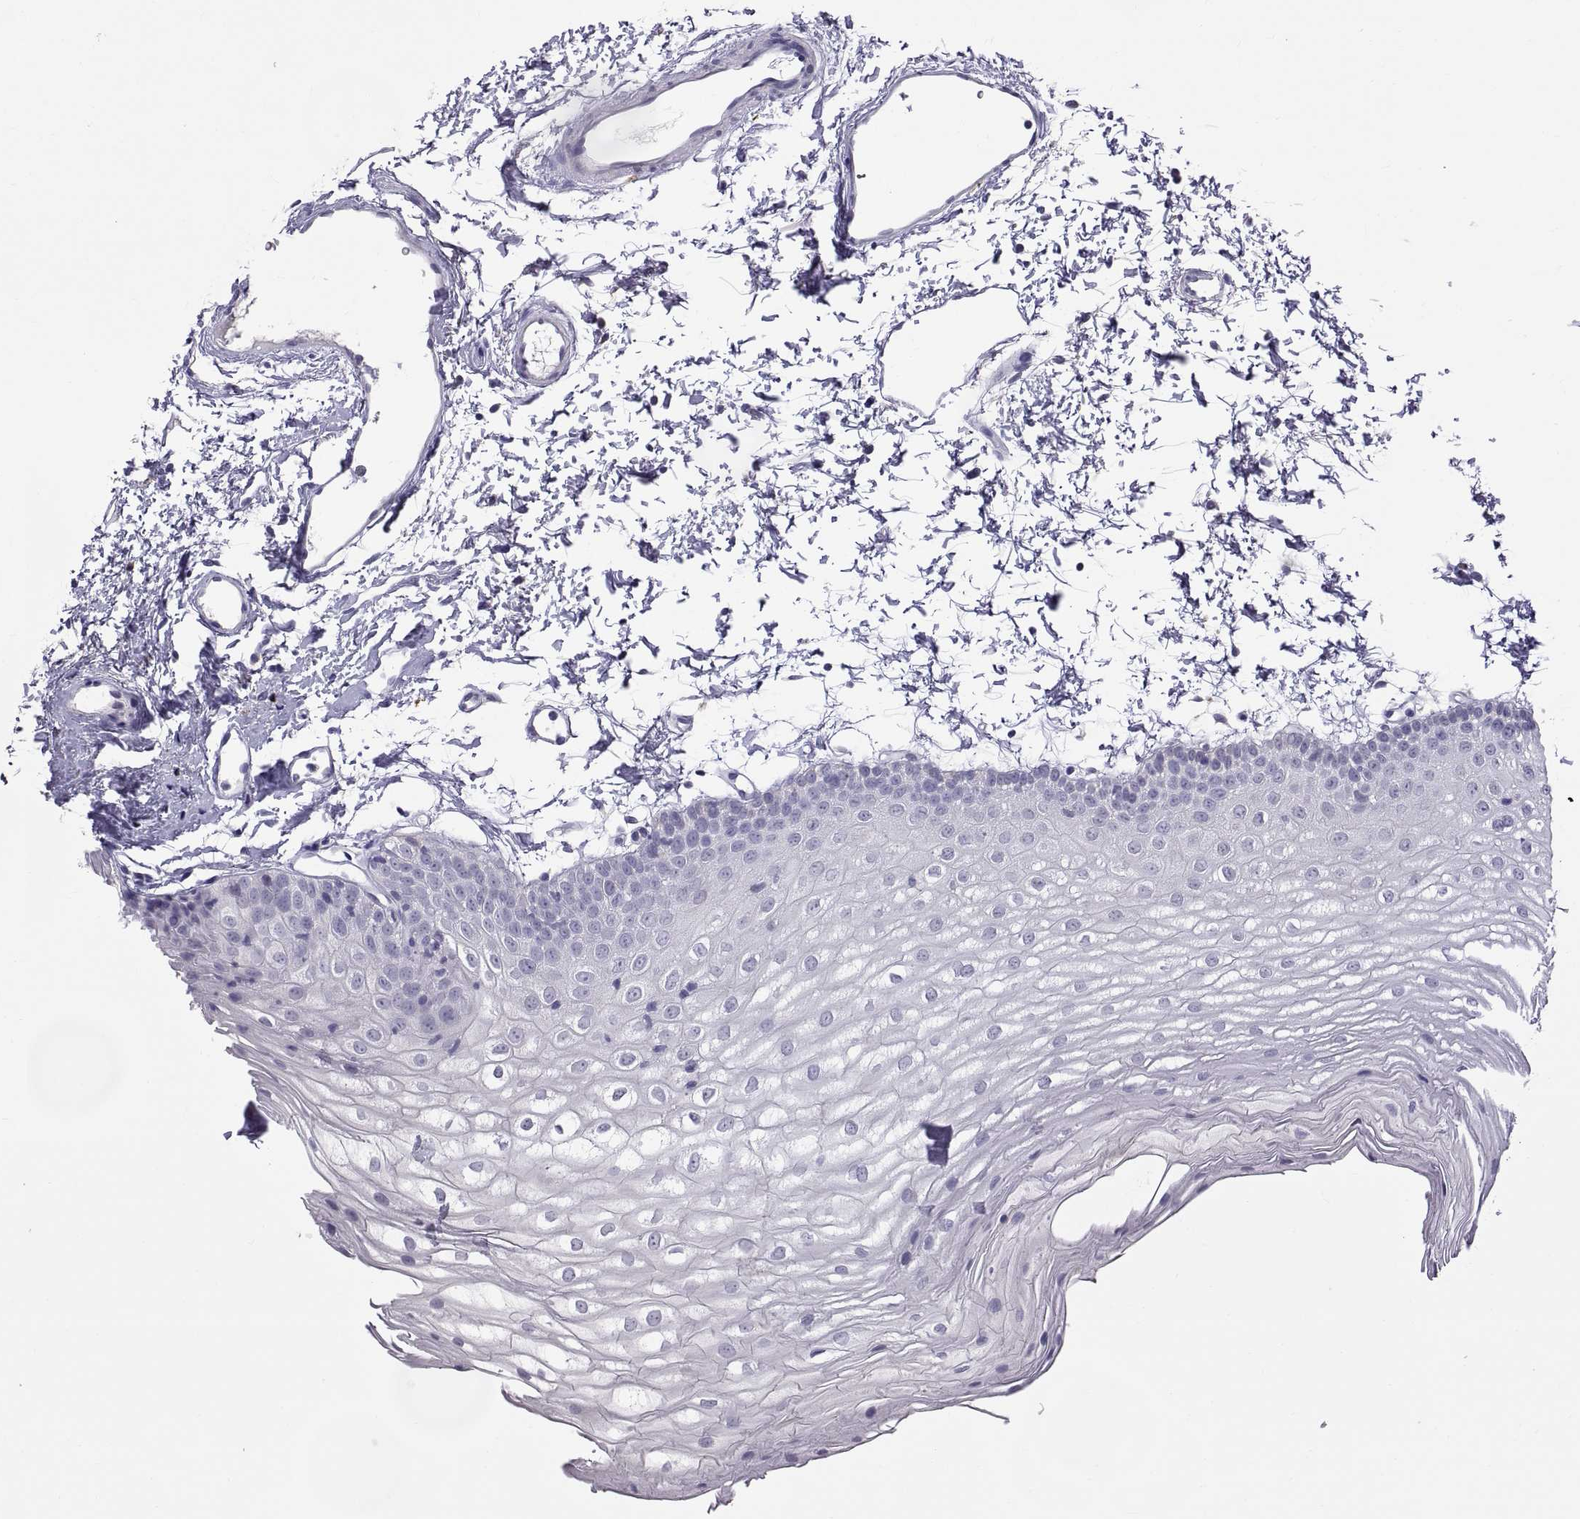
{"staining": {"intensity": "negative", "quantity": "none", "location": "none"}, "tissue": "oral mucosa", "cell_type": "Squamous epithelial cells", "image_type": "normal", "snomed": [{"axis": "morphology", "description": "Normal tissue, NOS"}, {"axis": "topography", "description": "Oral tissue"}], "caption": "Immunohistochemistry histopathology image of unremarkable oral mucosa: human oral mucosa stained with DAB (3,3'-diaminobenzidine) exhibits no significant protein positivity in squamous epithelial cells. (DAB (3,3'-diaminobenzidine) immunohistochemistry, high magnification).", "gene": "MAGEB18", "patient": {"sex": "male", "age": 72}}